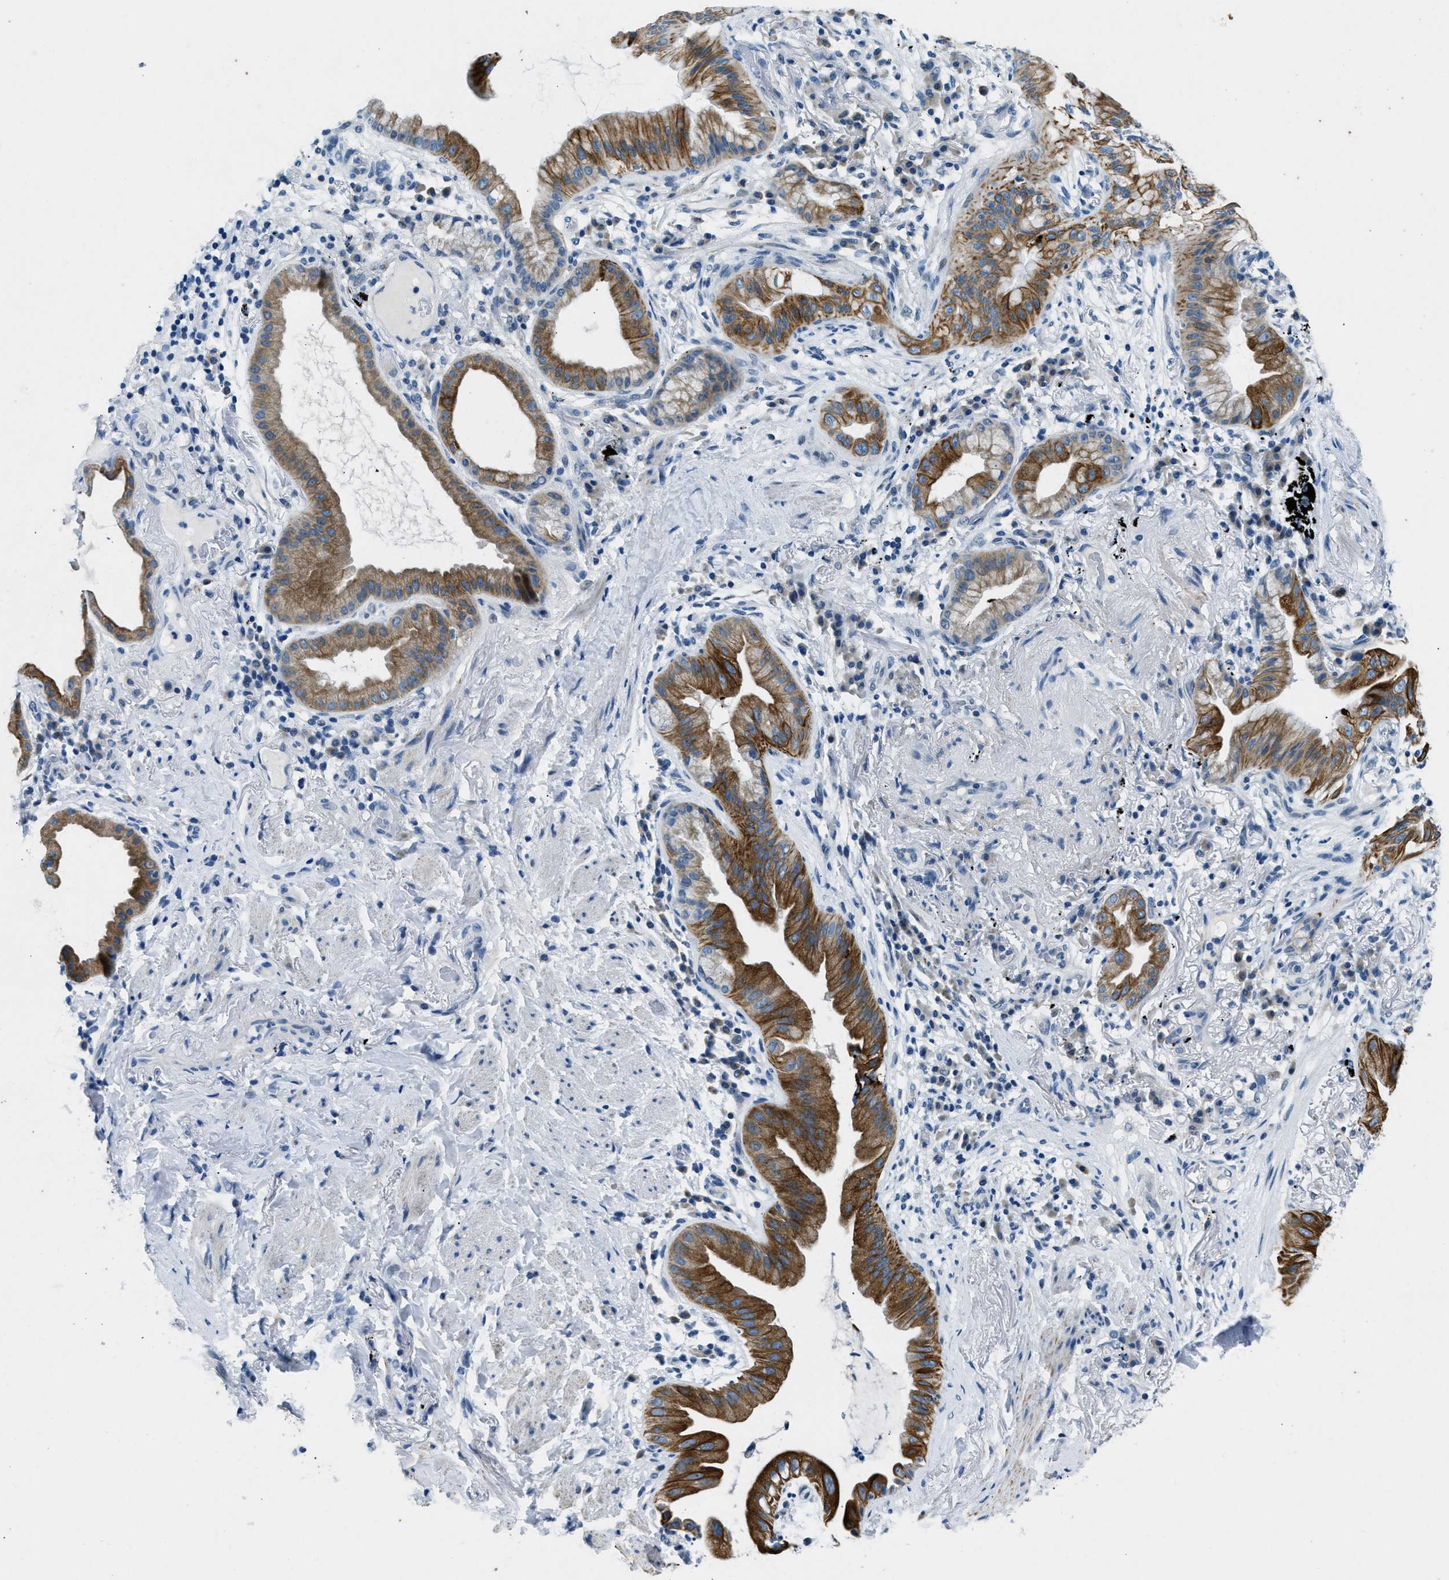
{"staining": {"intensity": "strong", "quantity": ">75%", "location": "cytoplasmic/membranous"}, "tissue": "lung cancer", "cell_type": "Tumor cells", "image_type": "cancer", "snomed": [{"axis": "morphology", "description": "Normal tissue, NOS"}, {"axis": "morphology", "description": "Adenocarcinoma, NOS"}, {"axis": "topography", "description": "Bronchus"}, {"axis": "topography", "description": "Lung"}], "caption": "Immunohistochemical staining of human lung adenocarcinoma demonstrates strong cytoplasmic/membranous protein expression in about >75% of tumor cells.", "gene": "CFAP20", "patient": {"sex": "female", "age": 70}}